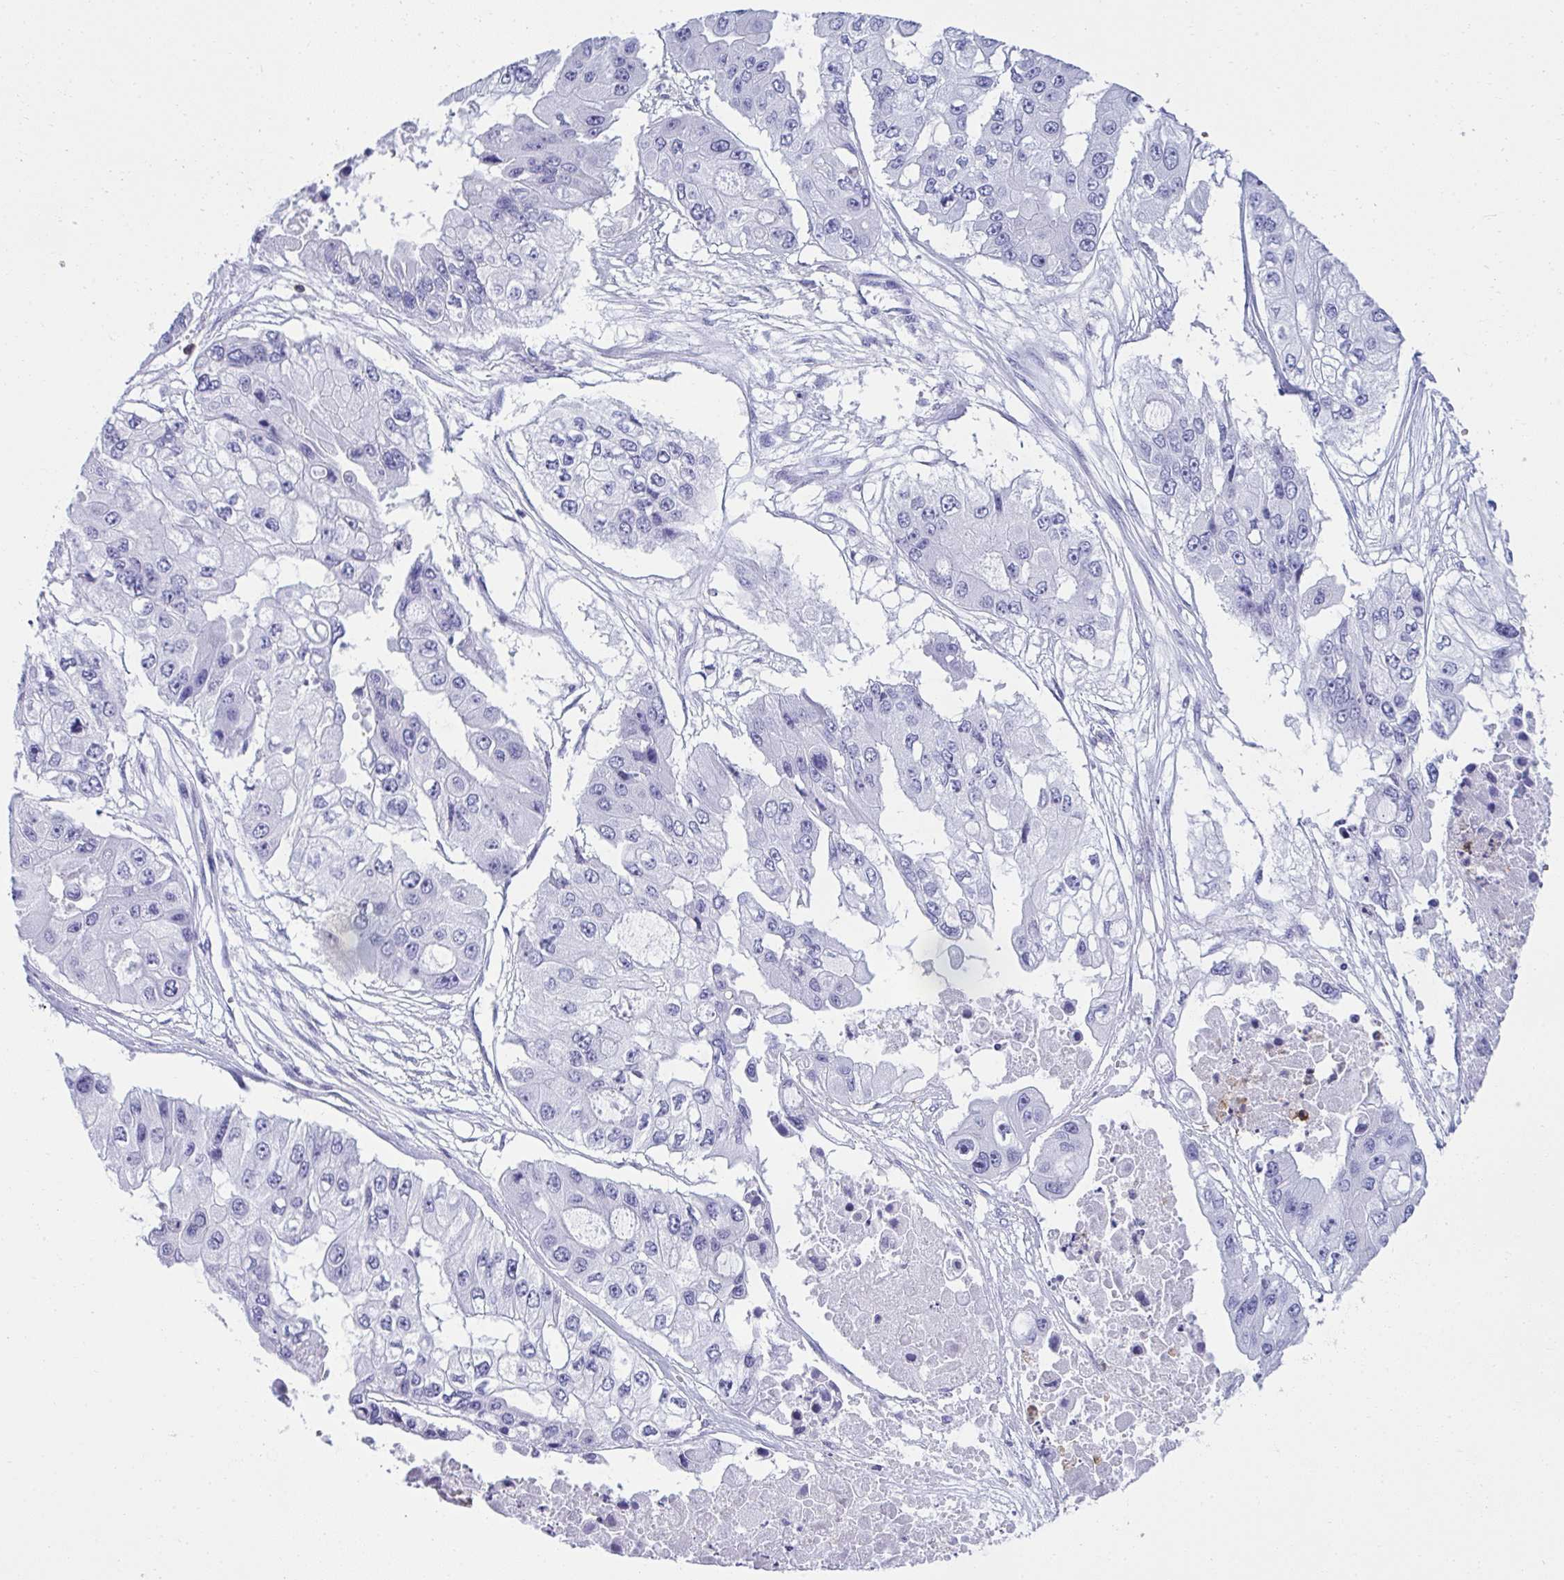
{"staining": {"intensity": "negative", "quantity": "none", "location": "none"}, "tissue": "ovarian cancer", "cell_type": "Tumor cells", "image_type": "cancer", "snomed": [{"axis": "morphology", "description": "Cystadenocarcinoma, serous, NOS"}, {"axis": "topography", "description": "Ovary"}], "caption": "A high-resolution image shows immunohistochemistry (IHC) staining of ovarian cancer (serous cystadenocarcinoma), which exhibits no significant positivity in tumor cells.", "gene": "SPN", "patient": {"sex": "female", "age": 56}}